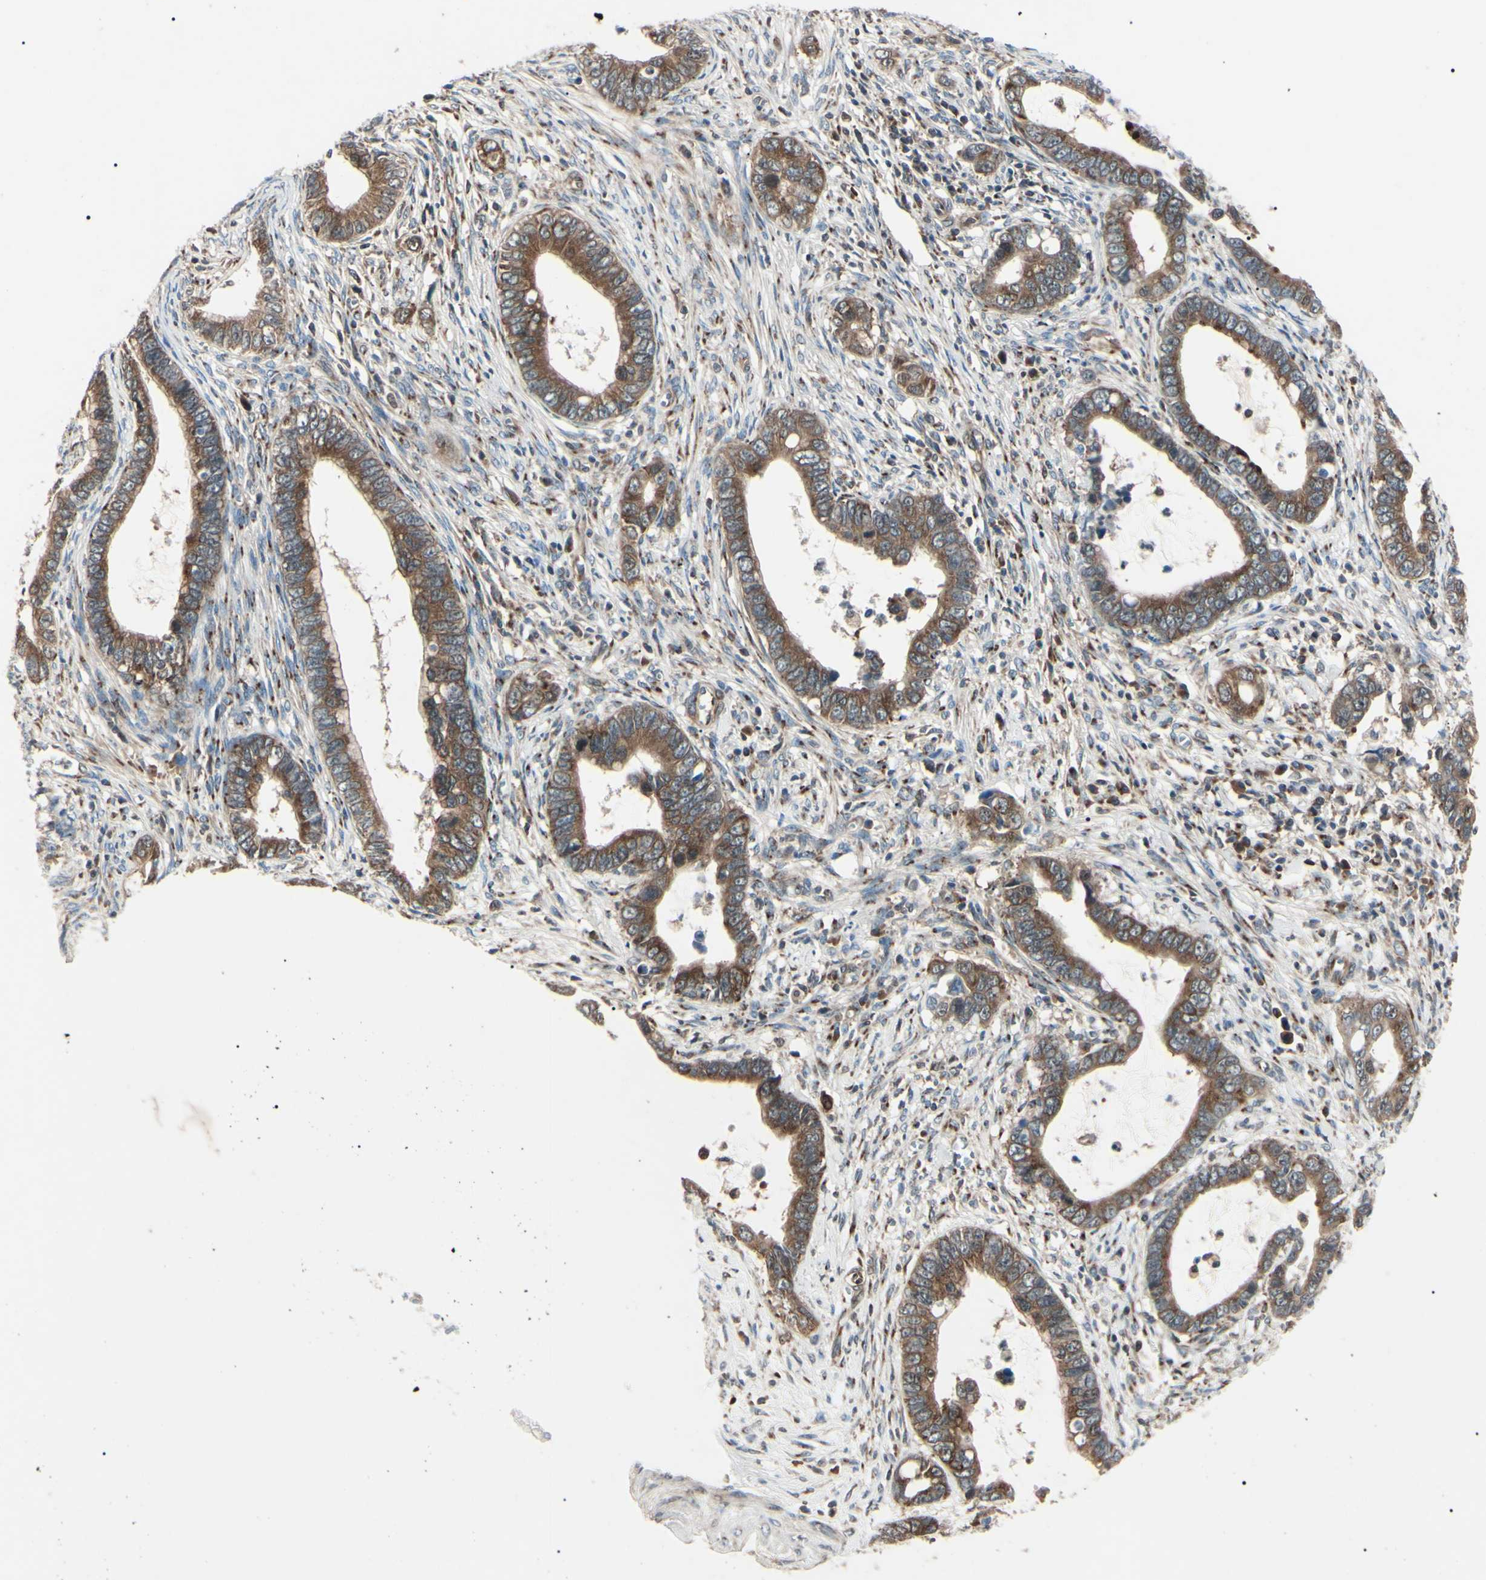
{"staining": {"intensity": "strong", "quantity": ">75%", "location": "cytoplasmic/membranous"}, "tissue": "cervical cancer", "cell_type": "Tumor cells", "image_type": "cancer", "snomed": [{"axis": "morphology", "description": "Adenocarcinoma, NOS"}, {"axis": "topography", "description": "Cervix"}], "caption": "Tumor cells display strong cytoplasmic/membranous staining in about >75% of cells in cervical cancer.", "gene": "MAPRE1", "patient": {"sex": "female", "age": 44}}